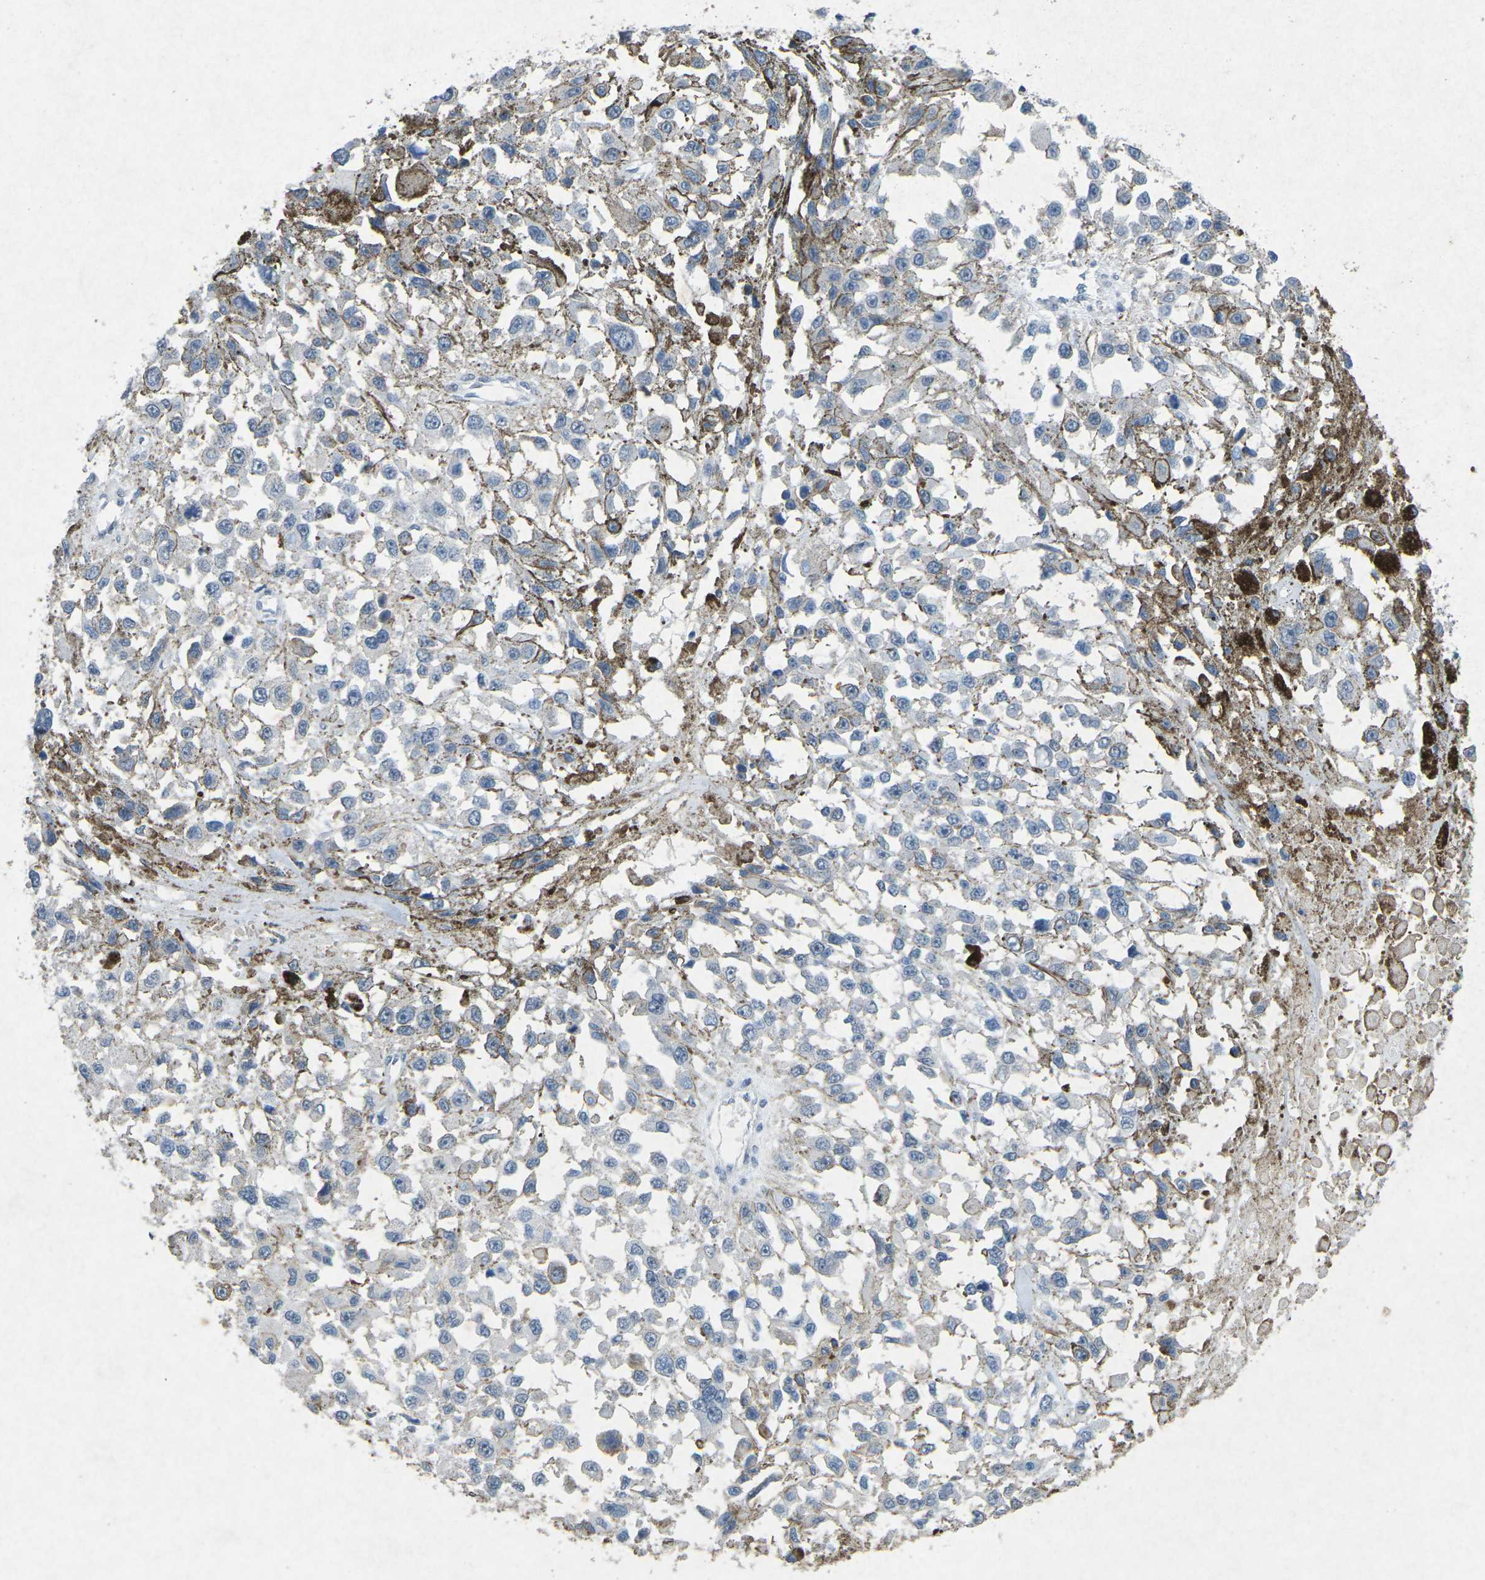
{"staining": {"intensity": "negative", "quantity": "none", "location": "none"}, "tissue": "melanoma", "cell_type": "Tumor cells", "image_type": "cancer", "snomed": [{"axis": "morphology", "description": "Malignant melanoma, Metastatic site"}, {"axis": "topography", "description": "Lymph node"}], "caption": "Tumor cells show no significant expression in melanoma. The staining is performed using DAB brown chromogen with nuclei counter-stained in using hematoxylin.", "gene": "A1BG", "patient": {"sex": "male", "age": 59}}